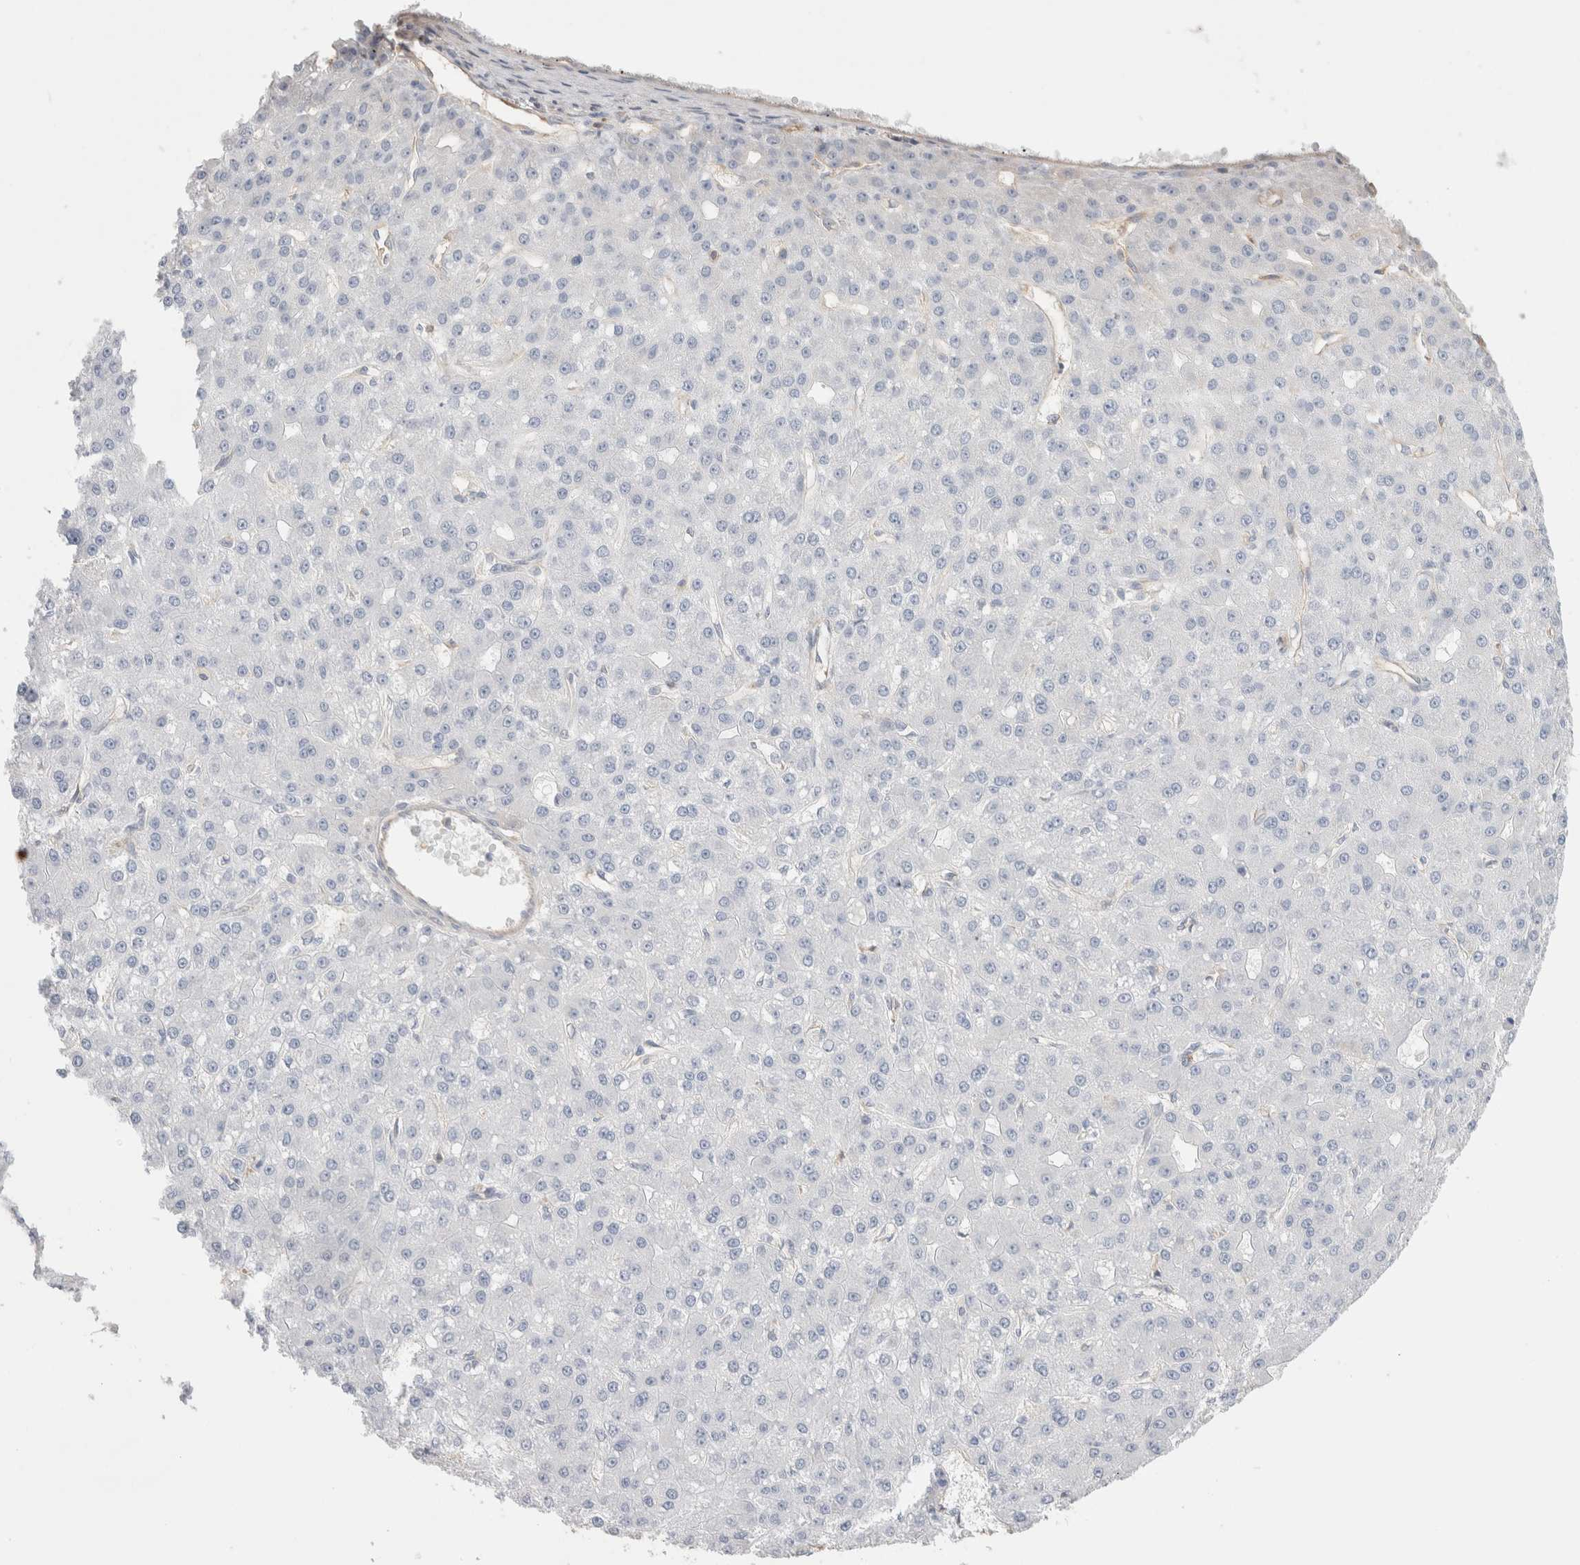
{"staining": {"intensity": "negative", "quantity": "none", "location": "none"}, "tissue": "liver cancer", "cell_type": "Tumor cells", "image_type": "cancer", "snomed": [{"axis": "morphology", "description": "Carcinoma, Hepatocellular, NOS"}, {"axis": "topography", "description": "Liver"}], "caption": "Liver cancer (hepatocellular carcinoma) stained for a protein using immunohistochemistry displays no positivity tumor cells.", "gene": "CAPN2", "patient": {"sex": "male", "age": 67}}